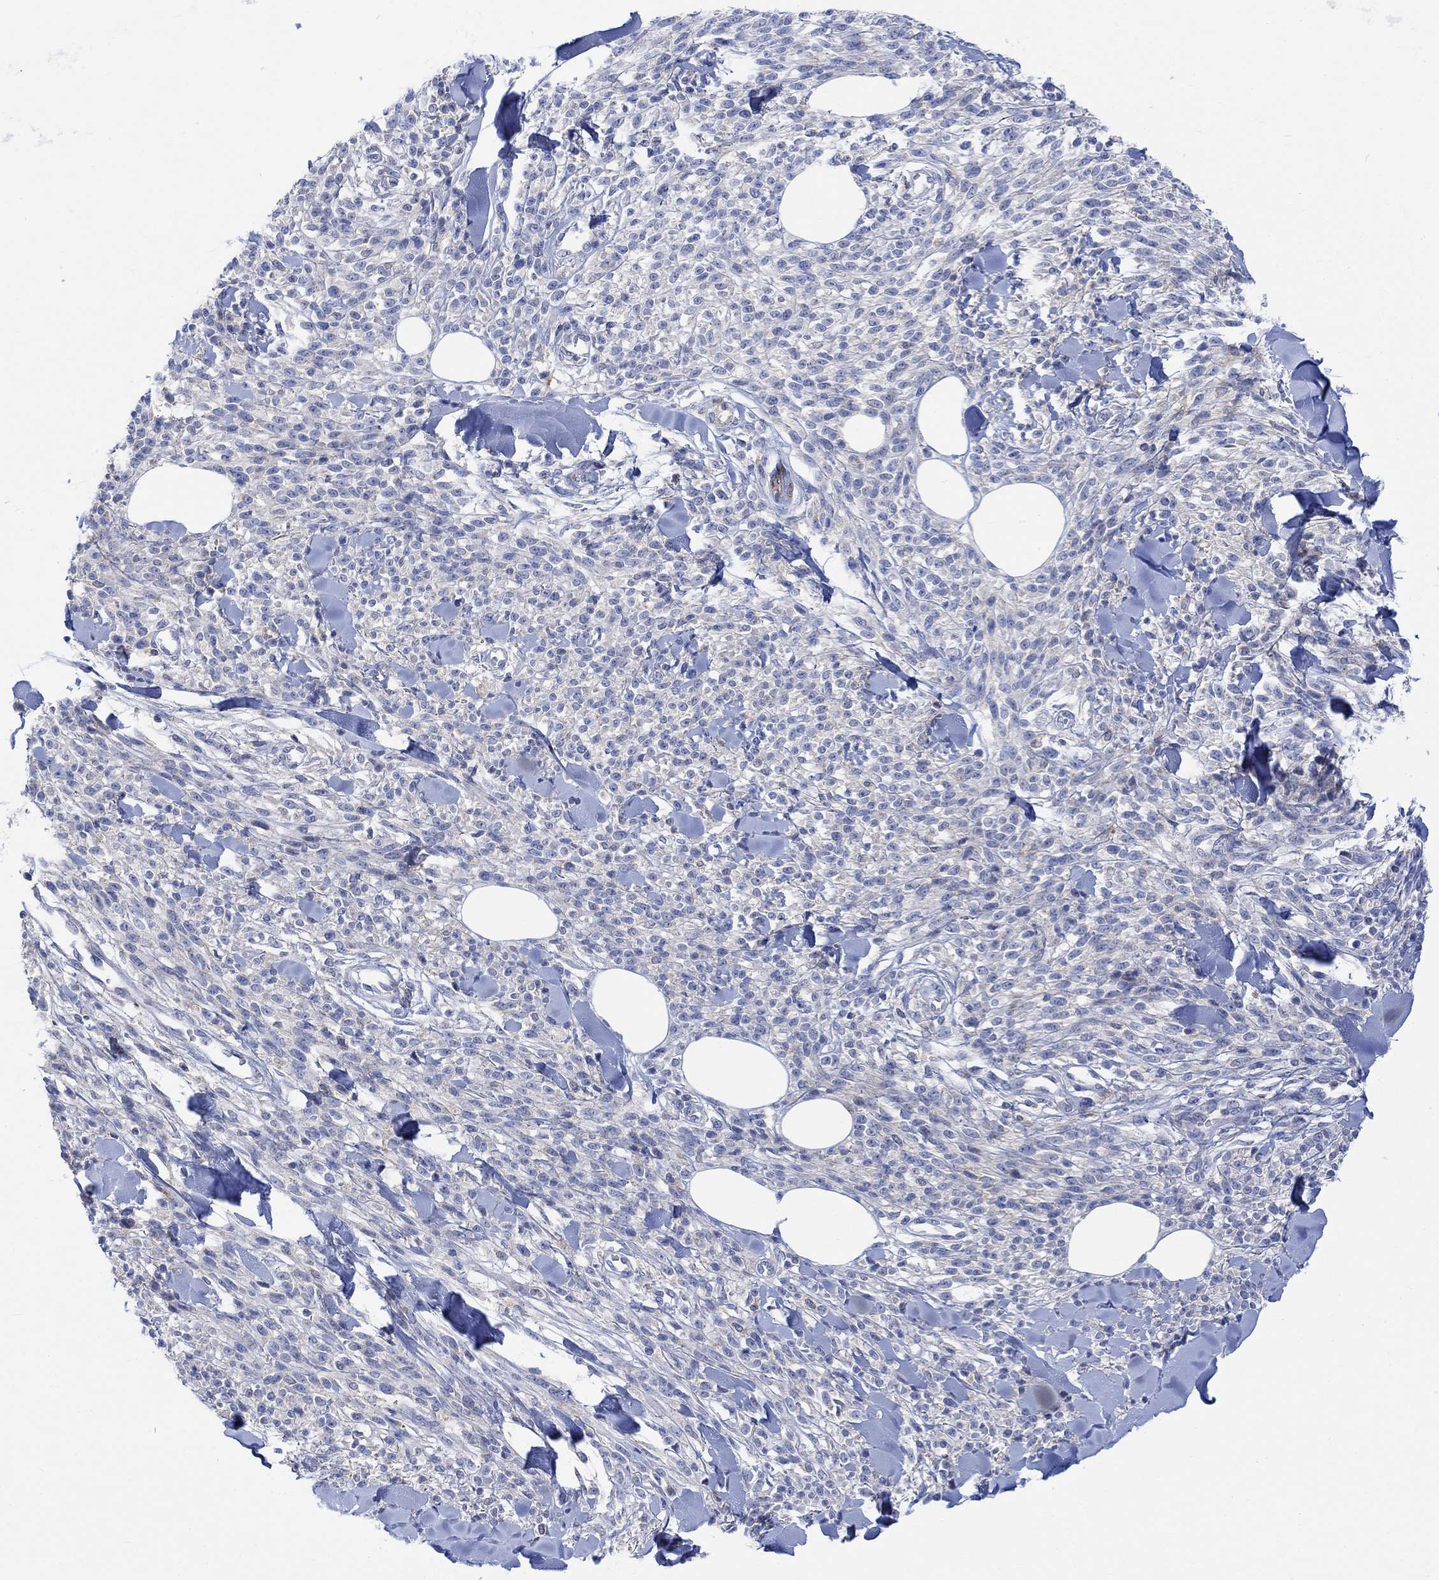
{"staining": {"intensity": "negative", "quantity": "none", "location": "none"}, "tissue": "melanoma", "cell_type": "Tumor cells", "image_type": "cancer", "snomed": [{"axis": "morphology", "description": "Malignant melanoma, NOS"}, {"axis": "topography", "description": "Skin"}, {"axis": "topography", "description": "Skin of trunk"}], "caption": "A photomicrograph of melanoma stained for a protein demonstrates no brown staining in tumor cells. (Brightfield microscopy of DAB IHC at high magnification).", "gene": "ARSK", "patient": {"sex": "male", "age": 74}}